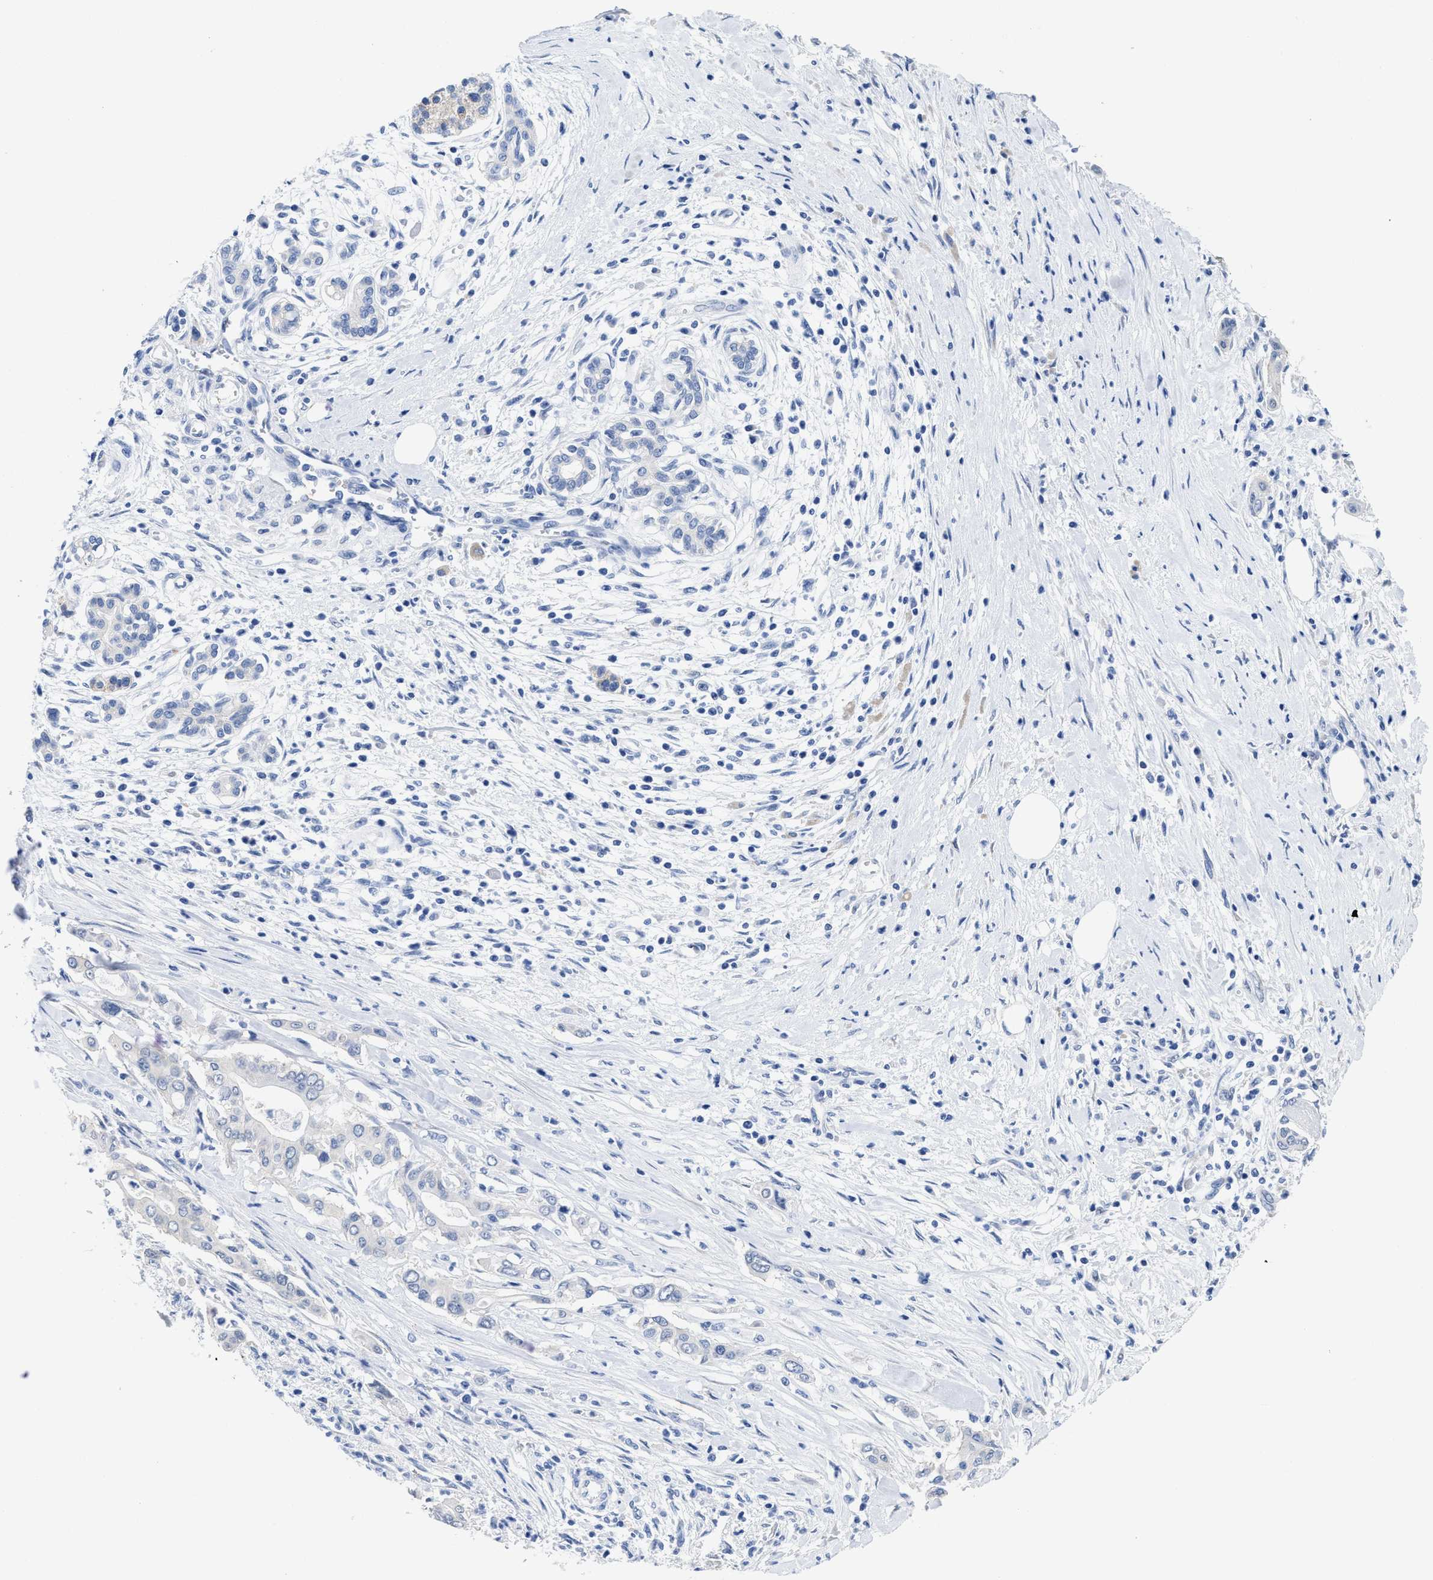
{"staining": {"intensity": "negative", "quantity": "none", "location": "none"}, "tissue": "pancreatic cancer", "cell_type": "Tumor cells", "image_type": "cancer", "snomed": [{"axis": "morphology", "description": "Adenocarcinoma, NOS"}, {"axis": "topography", "description": "Pancreas"}], "caption": "Histopathology image shows no significant protein expression in tumor cells of adenocarcinoma (pancreatic).", "gene": "HOOK1", "patient": {"sex": "male", "age": 58}}